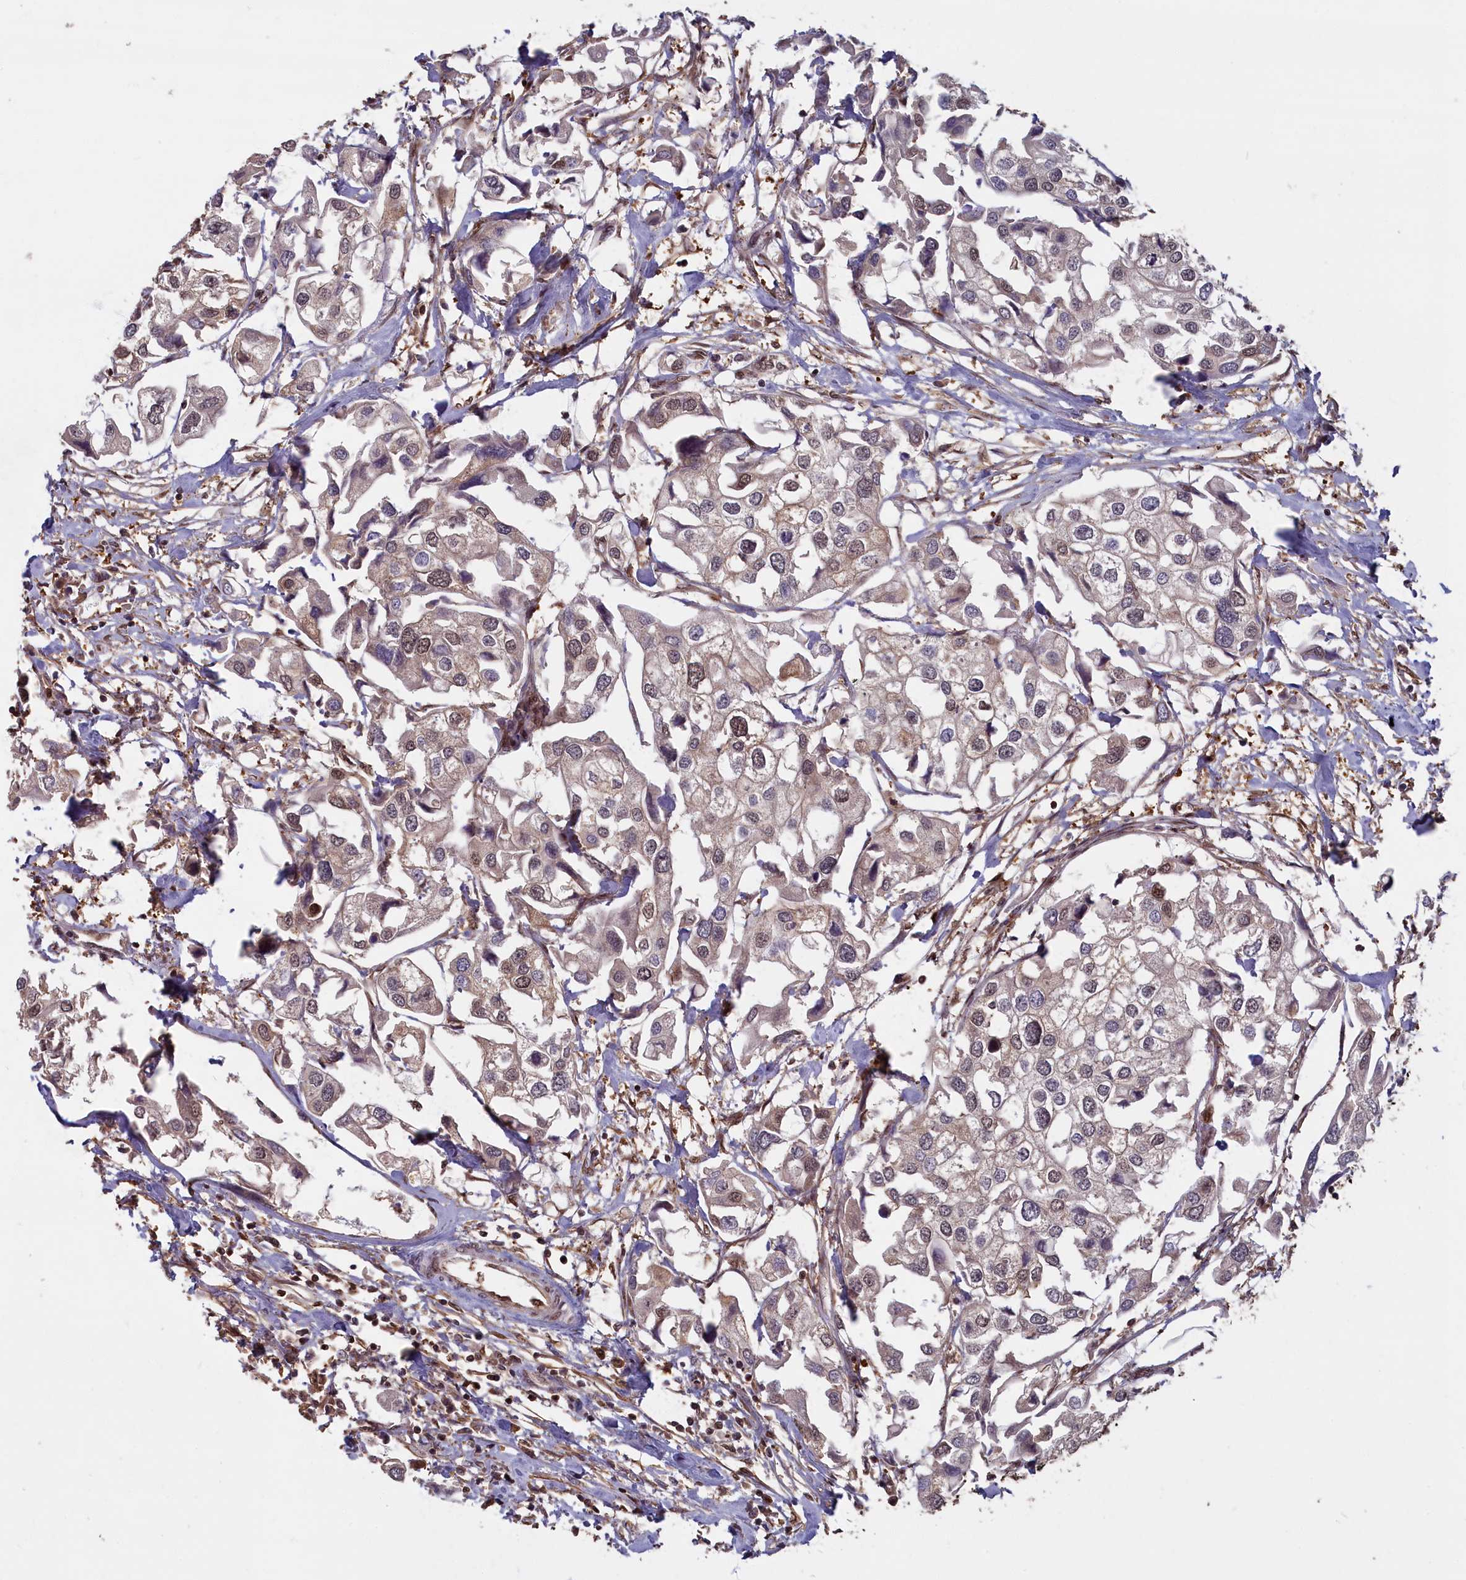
{"staining": {"intensity": "moderate", "quantity": "<25%", "location": "cytoplasmic/membranous,nuclear"}, "tissue": "urothelial cancer", "cell_type": "Tumor cells", "image_type": "cancer", "snomed": [{"axis": "morphology", "description": "Urothelial carcinoma, High grade"}, {"axis": "topography", "description": "Urinary bladder"}], "caption": "This is an image of immunohistochemistry staining of urothelial cancer, which shows moderate positivity in the cytoplasmic/membranous and nuclear of tumor cells.", "gene": "HIF3A", "patient": {"sex": "male", "age": 64}}